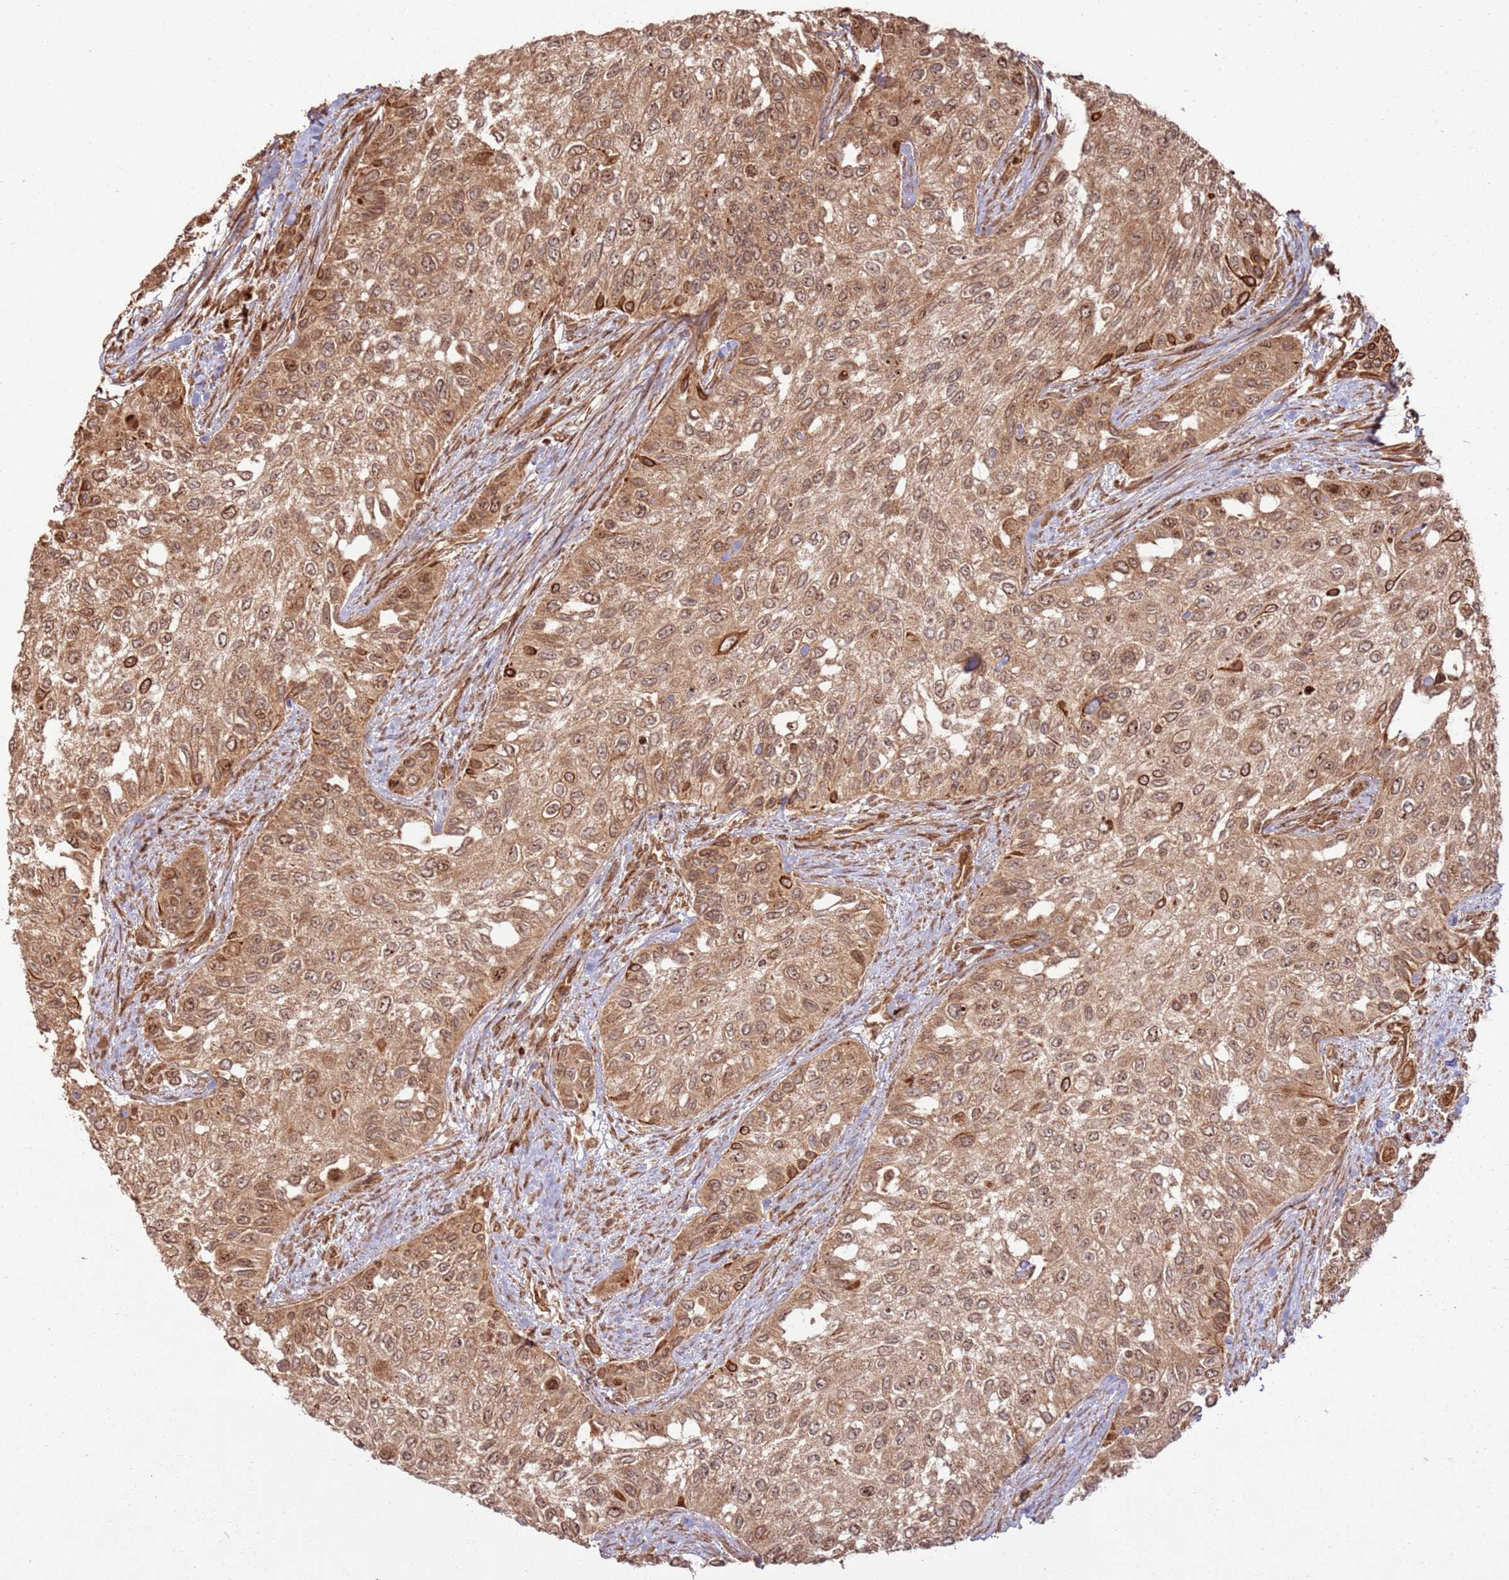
{"staining": {"intensity": "moderate", "quantity": ">75%", "location": "cytoplasmic/membranous,nuclear"}, "tissue": "urothelial cancer", "cell_type": "Tumor cells", "image_type": "cancer", "snomed": [{"axis": "morphology", "description": "Normal tissue, NOS"}, {"axis": "morphology", "description": "Urothelial carcinoma, High grade"}, {"axis": "topography", "description": "Vascular tissue"}, {"axis": "topography", "description": "Urinary bladder"}], "caption": "The photomicrograph reveals a brown stain indicating the presence of a protein in the cytoplasmic/membranous and nuclear of tumor cells in urothelial carcinoma (high-grade).", "gene": "TBC1D13", "patient": {"sex": "female", "age": 56}}